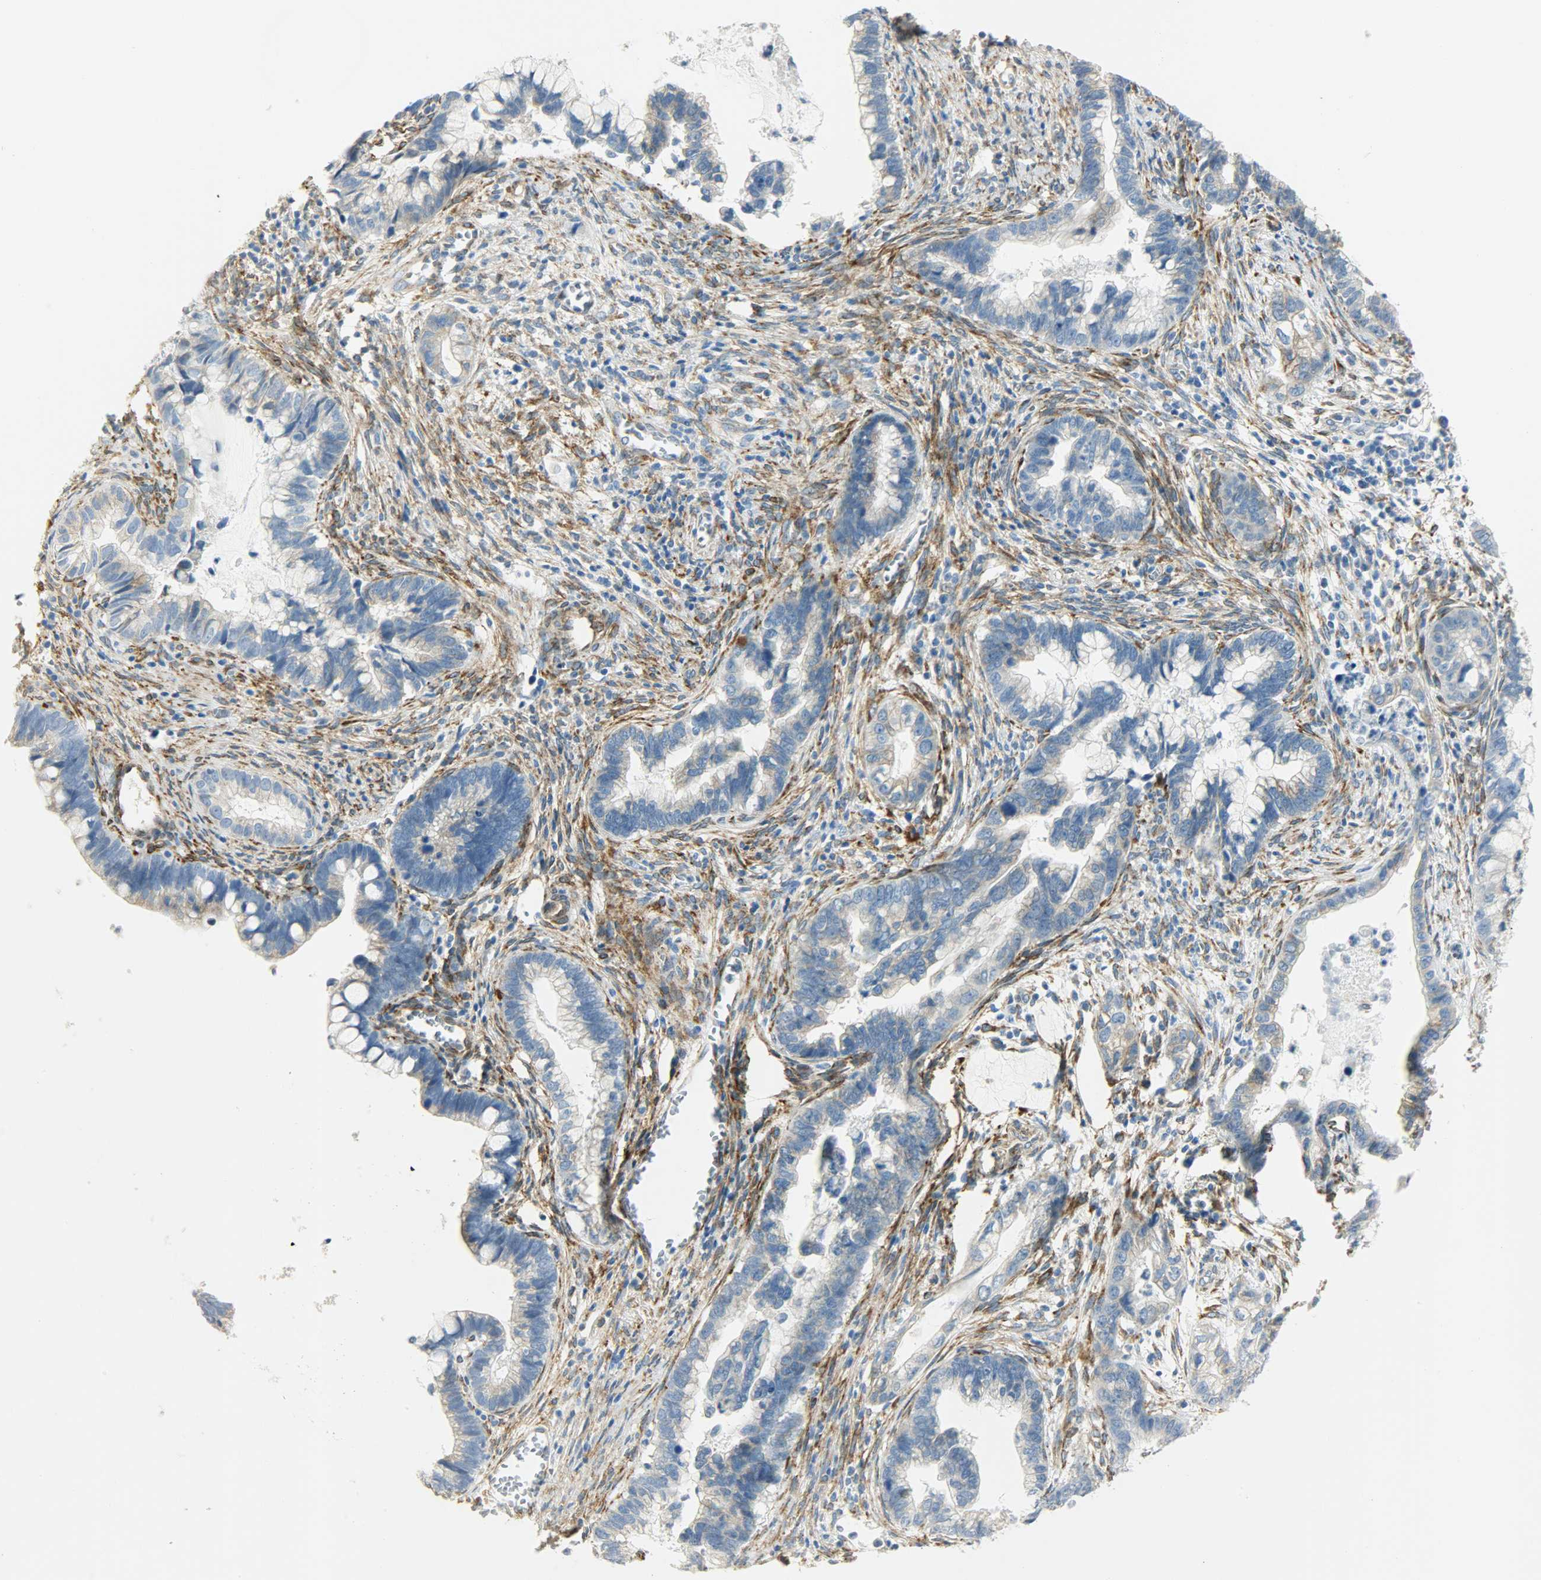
{"staining": {"intensity": "moderate", "quantity": "25%-75%", "location": "cytoplasmic/membranous"}, "tissue": "cervical cancer", "cell_type": "Tumor cells", "image_type": "cancer", "snomed": [{"axis": "morphology", "description": "Adenocarcinoma, NOS"}, {"axis": "topography", "description": "Cervix"}], "caption": "Protein analysis of cervical cancer tissue demonstrates moderate cytoplasmic/membranous expression in approximately 25%-75% of tumor cells.", "gene": "PKD2", "patient": {"sex": "female", "age": 44}}